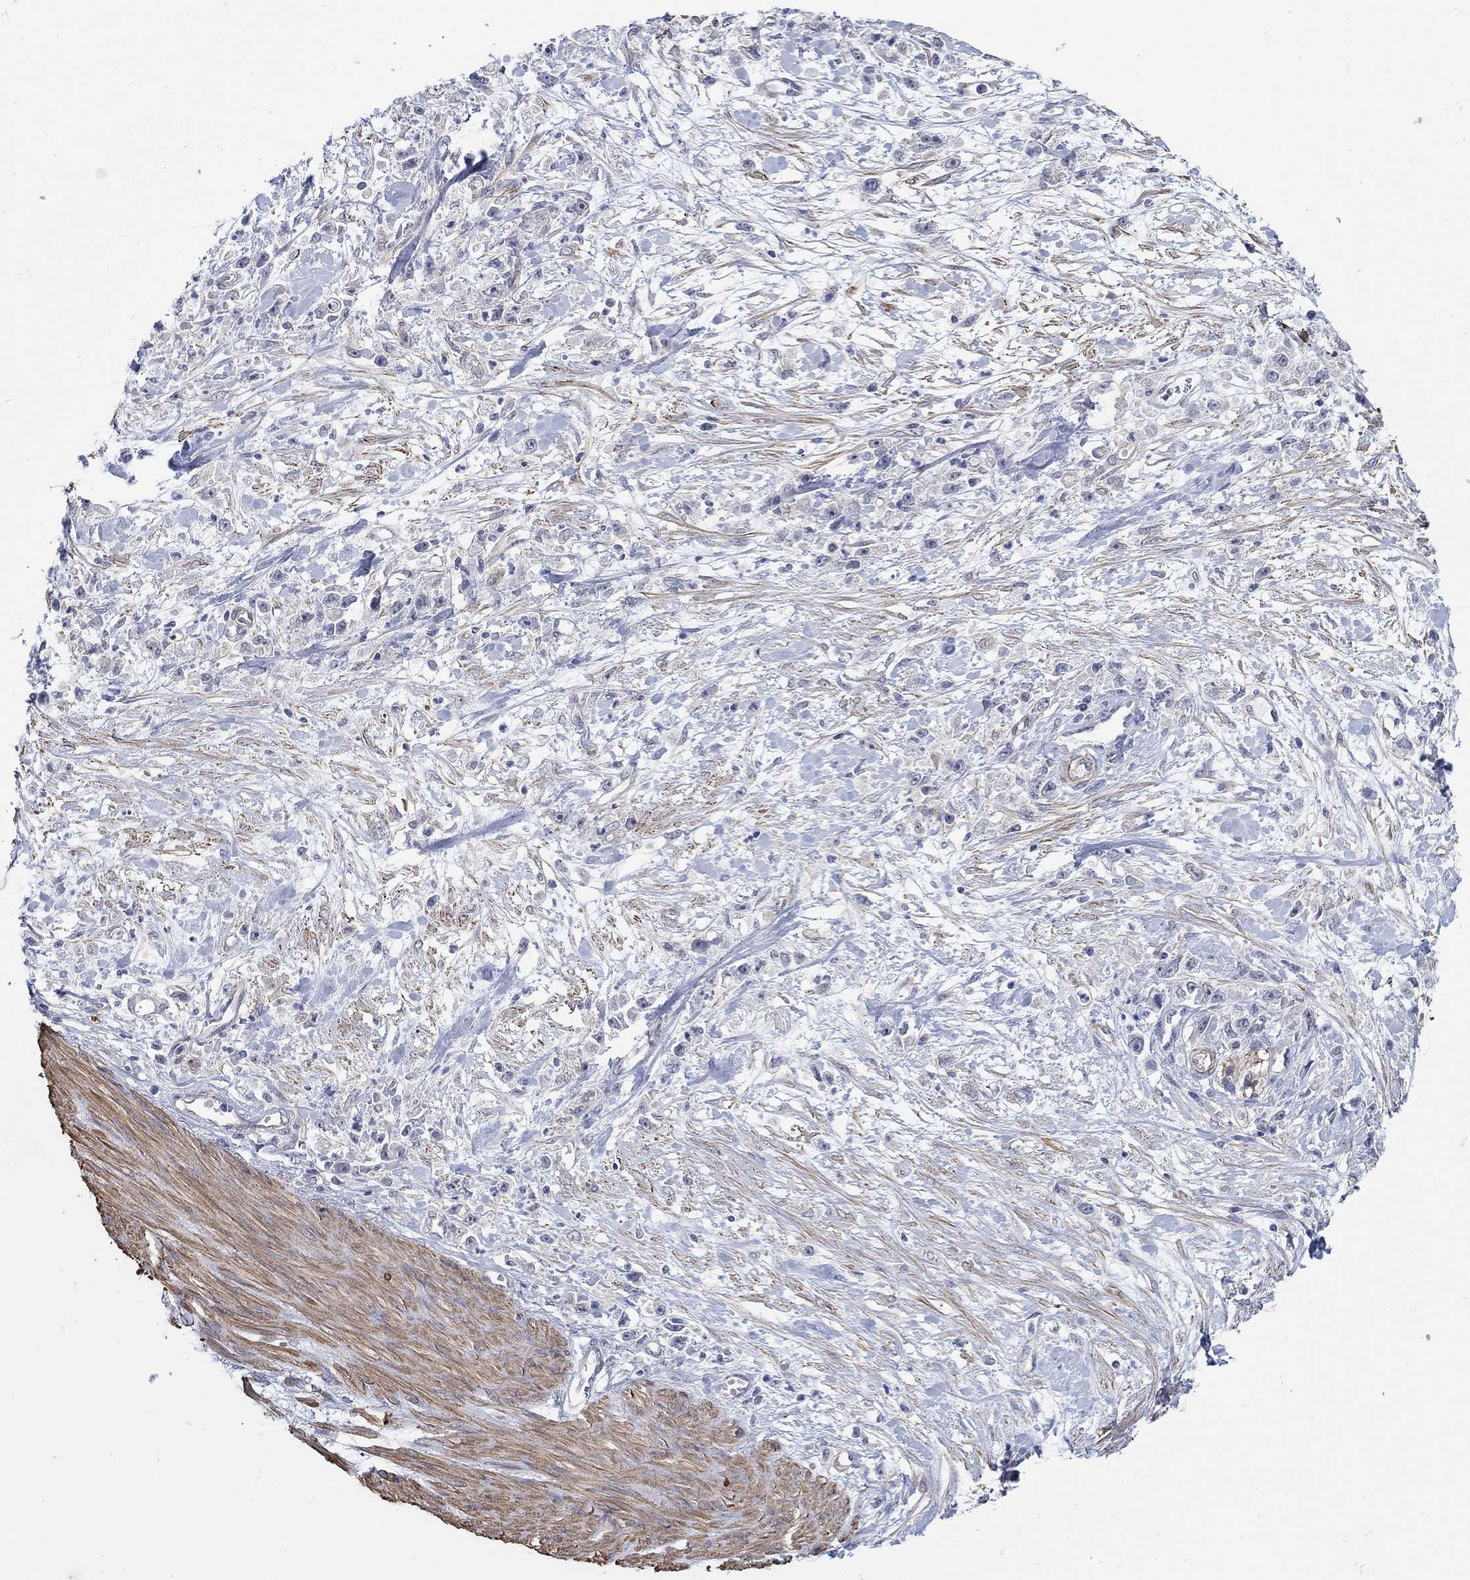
{"staining": {"intensity": "negative", "quantity": "none", "location": "none"}, "tissue": "stomach cancer", "cell_type": "Tumor cells", "image_type": "cancer", "snomed": [{"axis": "morphology", "description": "Adenocarcinoma, NOS"}, {"axis": "topography", "description": "Stomach"}], "caption": "Immunohistochemistry photomicrograph of stomach cancer stained for a protein (brown), which shows no positivity in tumor cells.", "gene": "SCN7A", "patient": {"sex": "female", "age": 59}}